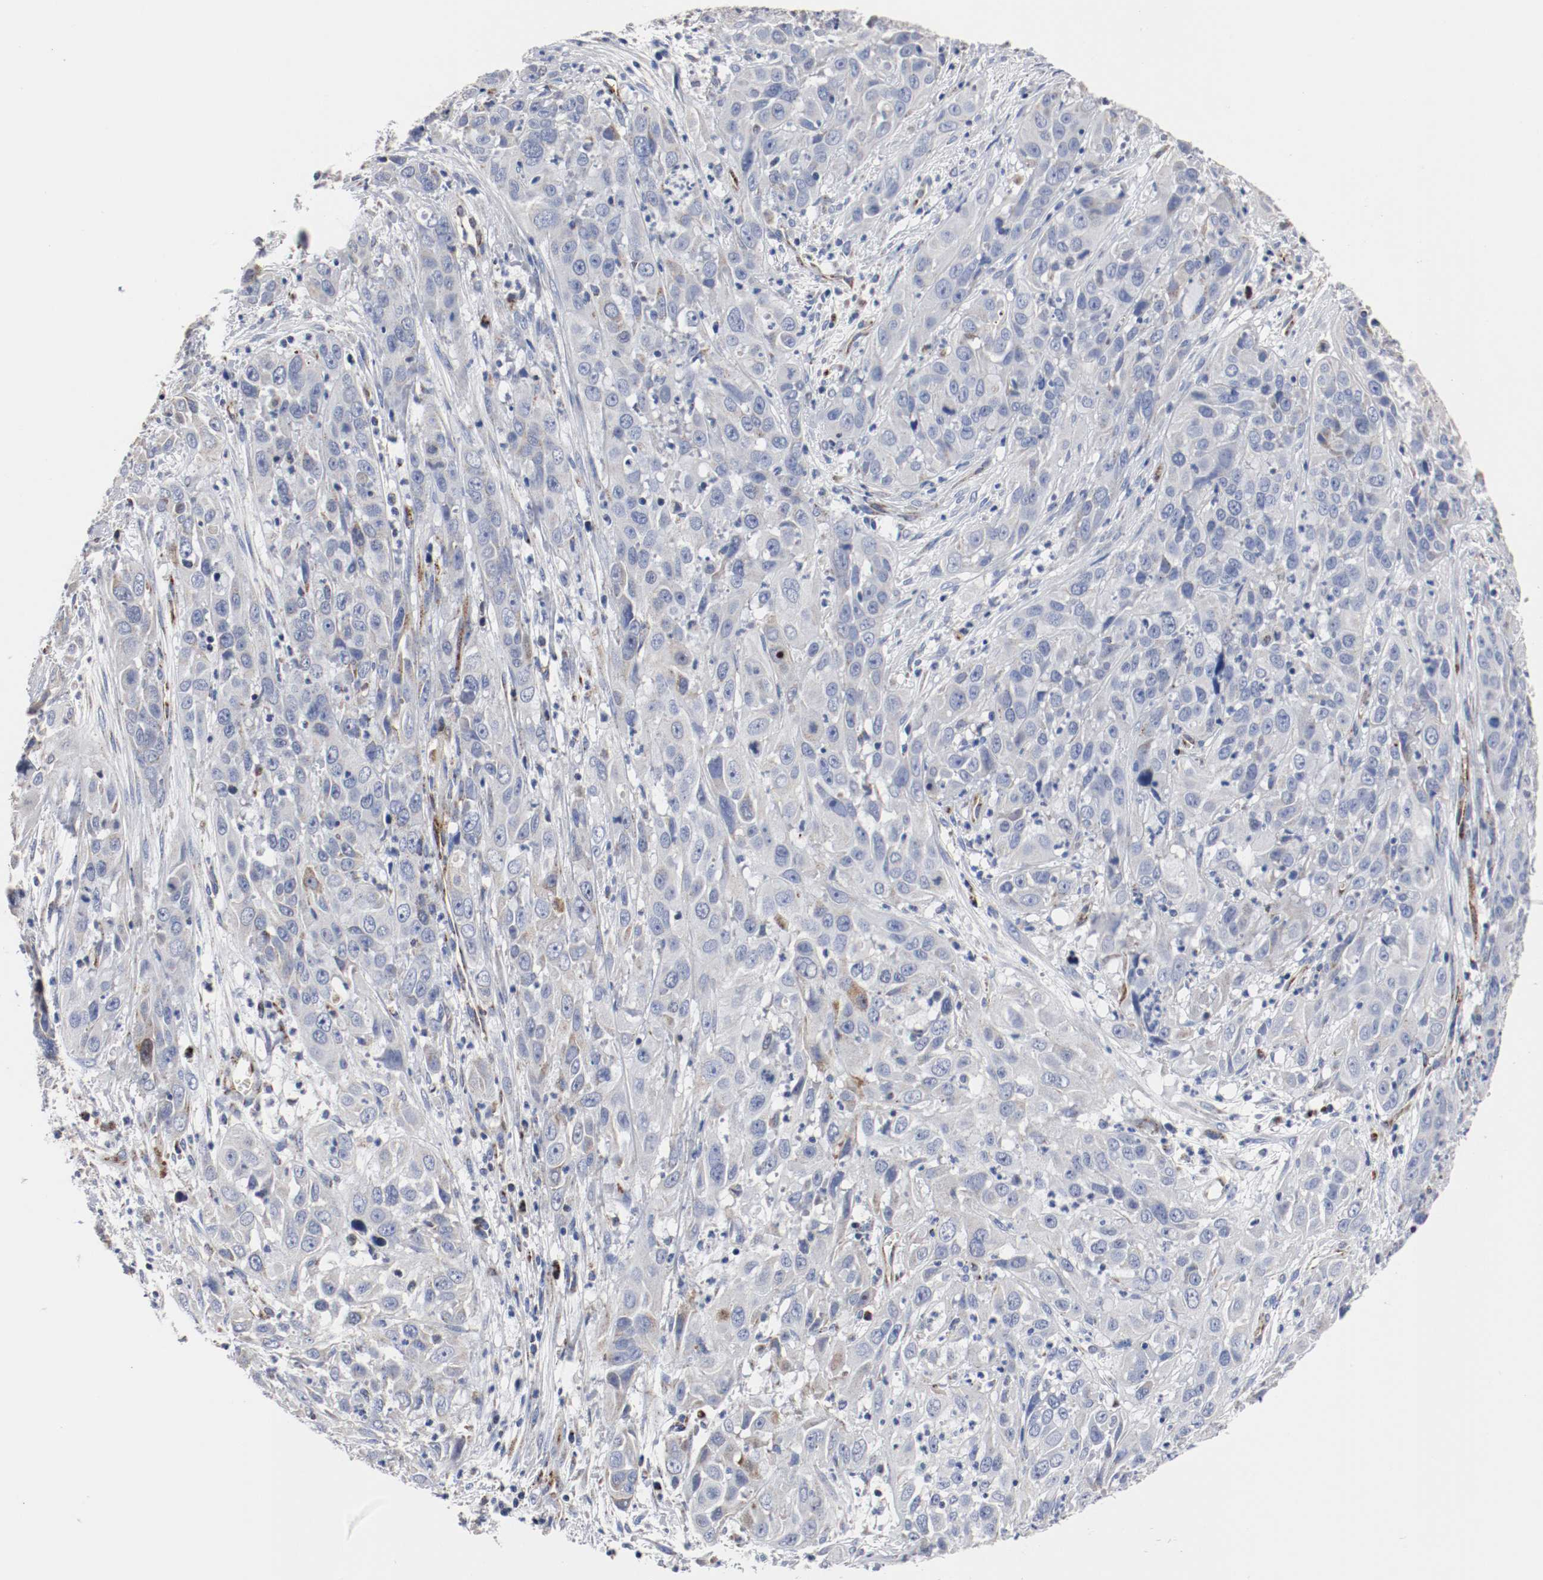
{"staining": {"intensity": "negative", "quantity": "none", "location": "none"}, "tissue": "cervical cancer", "cell_type": "Tumor cells", "image_type": "cancer", "snomed": [{"axis": "morphology", "description": "Squamous cell carcinoma, NOS"}, {"axis": "topography", "description": "Cervix"}], "caption": "A high-resolution histopathology image shows IHC staining of cervical cancer, which demonstrates no significant staining in tumor cells.", "gene": "TUBD1", "patient": {"sex": "female", "age": 32}}